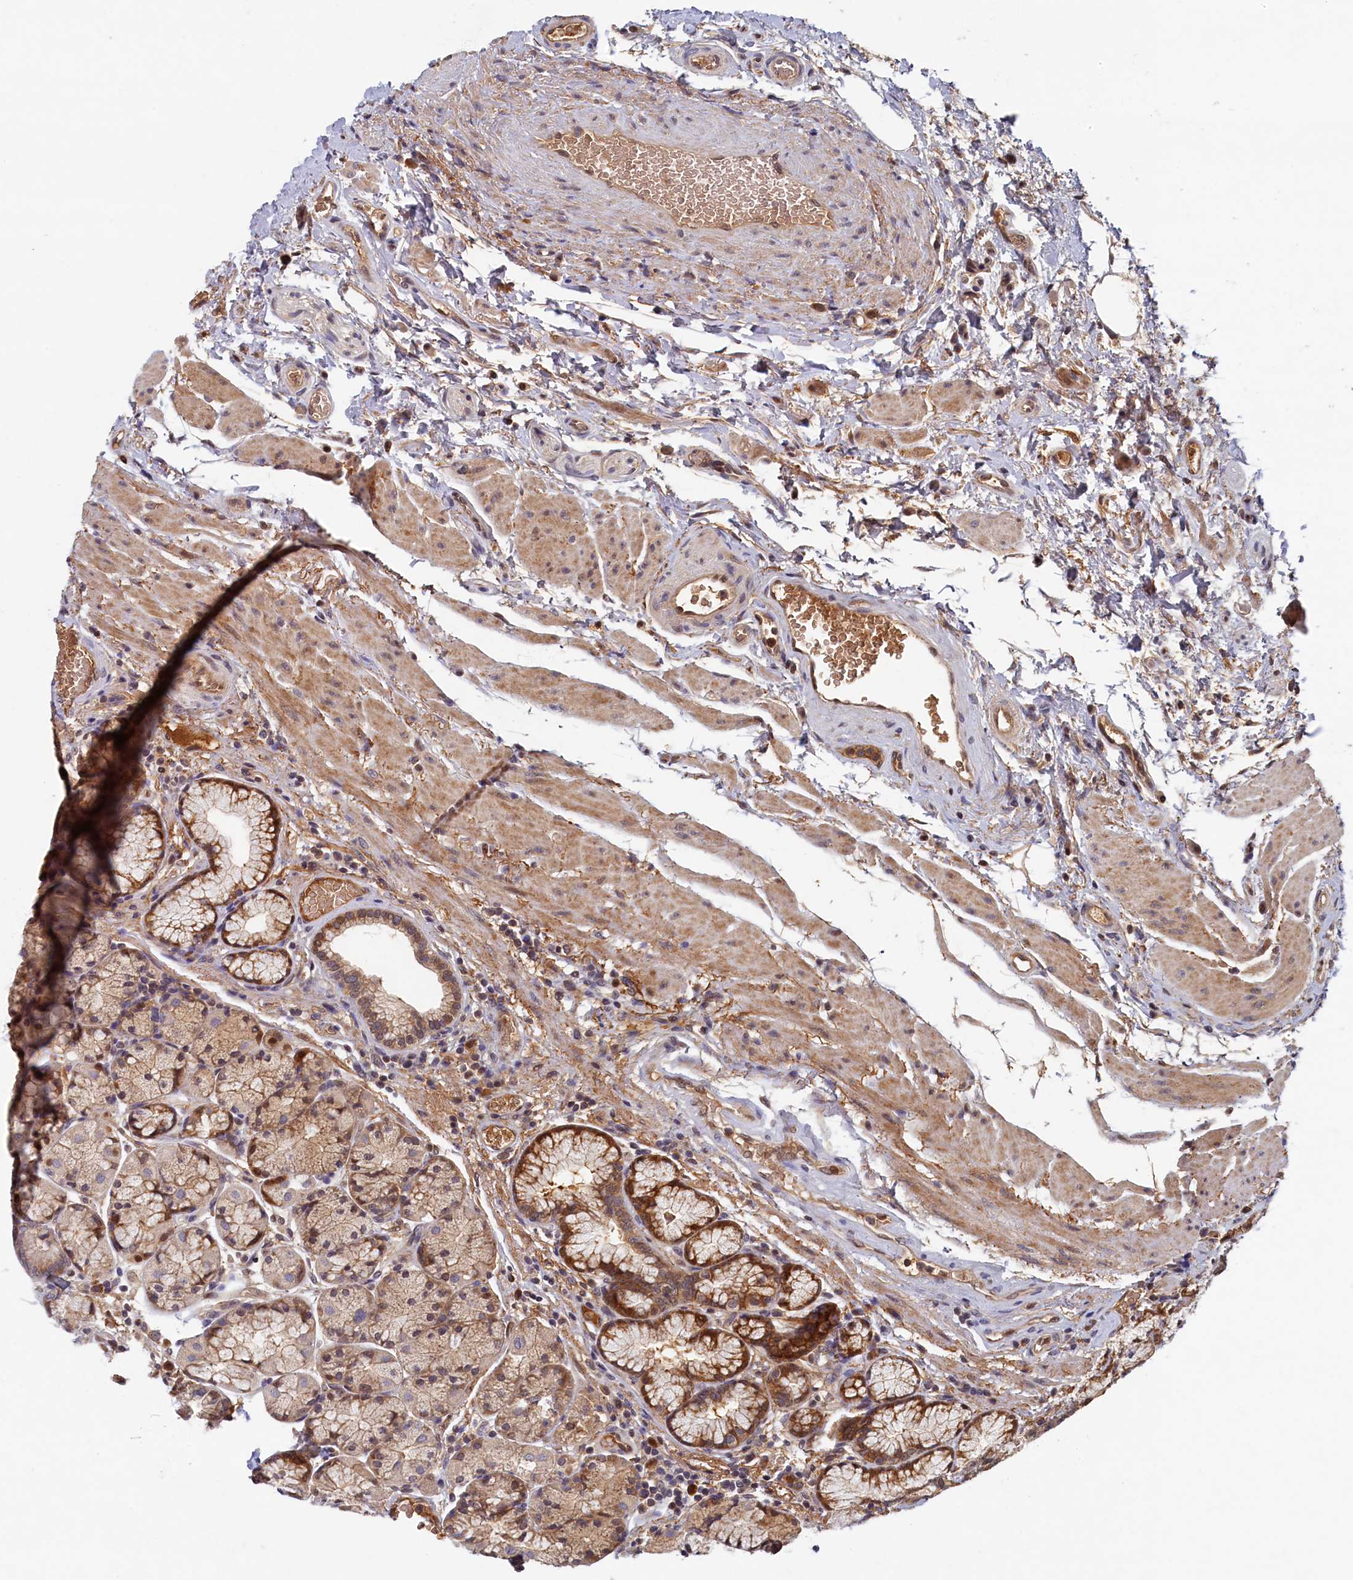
{"staining": {"intensity": "moderate", "quantity": "25%-75%", "location": "cytoplasmic/membranous"}, "tissue": "stomach", "cell_type": "Glandular cells", "image_type": "normal", "snomed": [{"axis": "morphology", "description": "Normal tissue, NOS"}, {"axis": "topography", "description": "Stomach"}], "caption": "High-power microscopy captured an IHC micrograph of normal stomach, revealing moderate cytoplasmic/membranous positivity in about 25%-75% of glandular cells.", "gene": "LCMT2", "patient": {"sex": "male", "age": 63}}